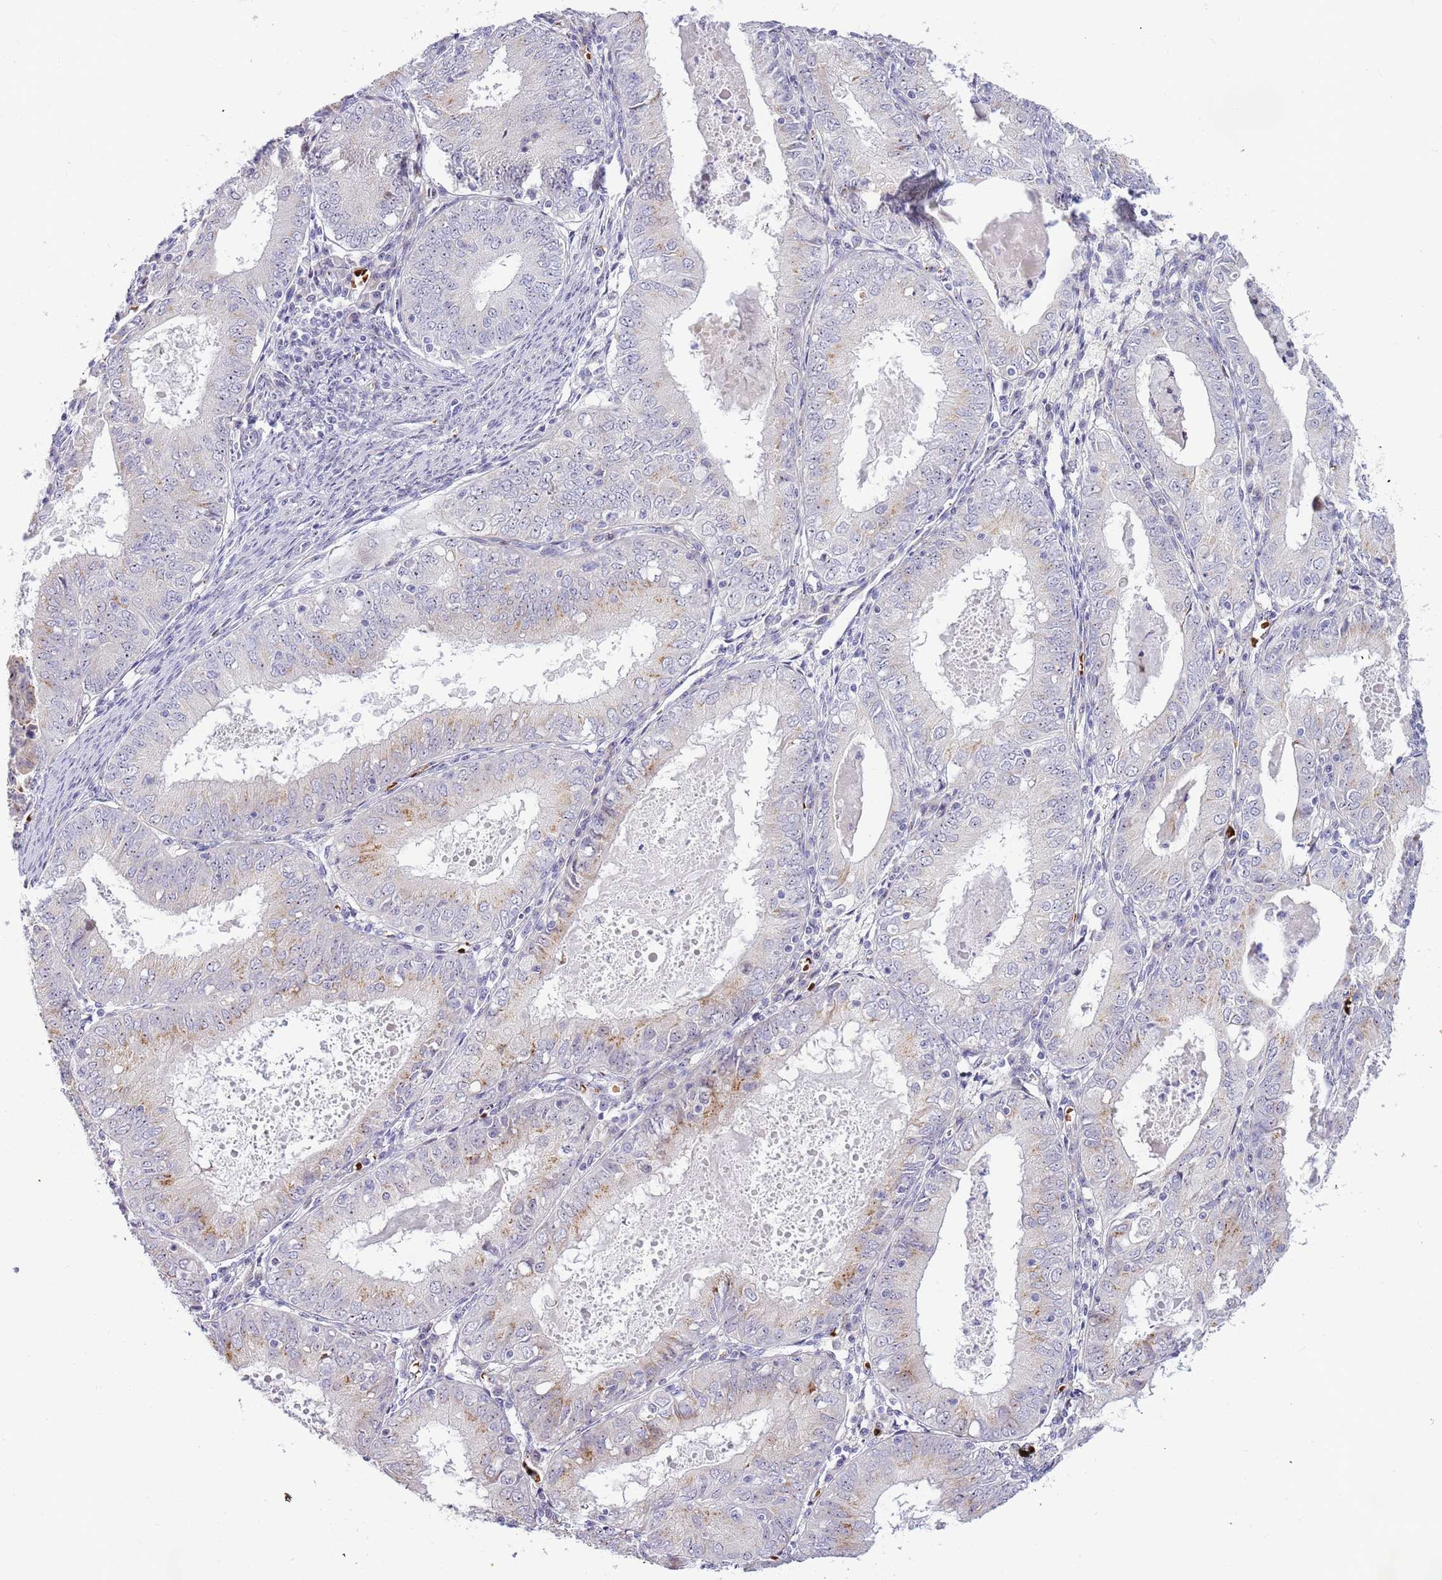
{"staining": {"intensity": "weak", "quantity": "<25%", "location": "cytoplasmic/membranous,nuclear"}, "tissue": "endometrial cancer", "cell_type": "Tumor cells", "image_type": "cancer", "snomed": [{"axis": "morphology", "description": "Adenocarcinoma, NOS"}, {"axis": "topography", "description": "Endometrium"}], "caption": "This is an immunohistochemistry photomicrograph of human endometrial adenocarcinoma. There is no expression in tumor cells.", "gene": "DNAJA3", "patient": {"sex": "female", "age": 57}}